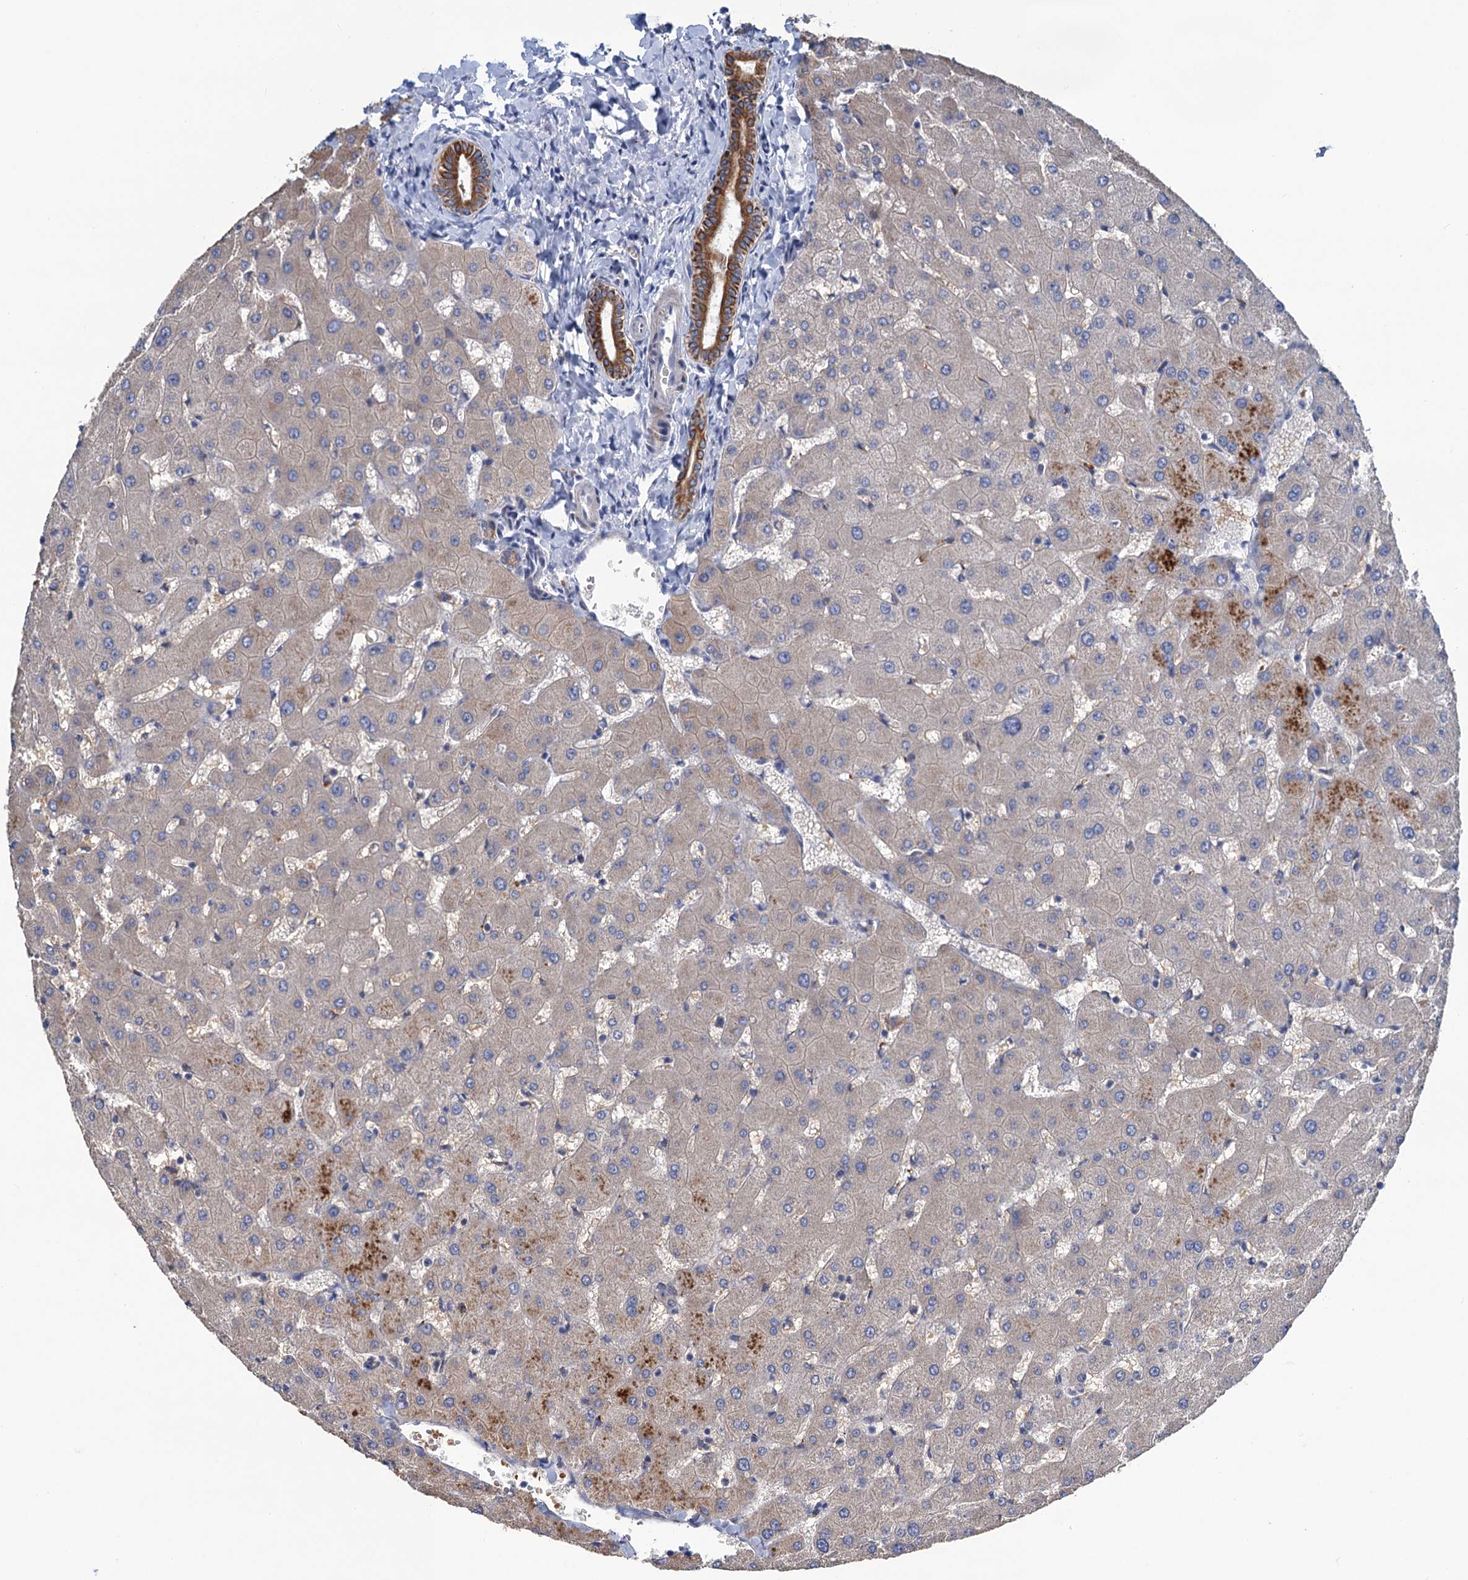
{"staining": {"intensity": "strong", "quantity": ">75%", "location": "cytoplasmic/membranous"}, "tissue": "liver", "cell_type": "Cholangiocytes", "image_type": "normal", "snomed": [{"axis": "morphology", "description": "Normal tissue, NOS"}, {"axis": "topography", "description": "Liver"}], "caption": "Liver stained for a protein (brown) reveals strong cytoplasmic/membranous positive staining in about >75% of cholangiocytes.", "gene": "SMCO3", "patient": {"sex": "female", "age": 63}}